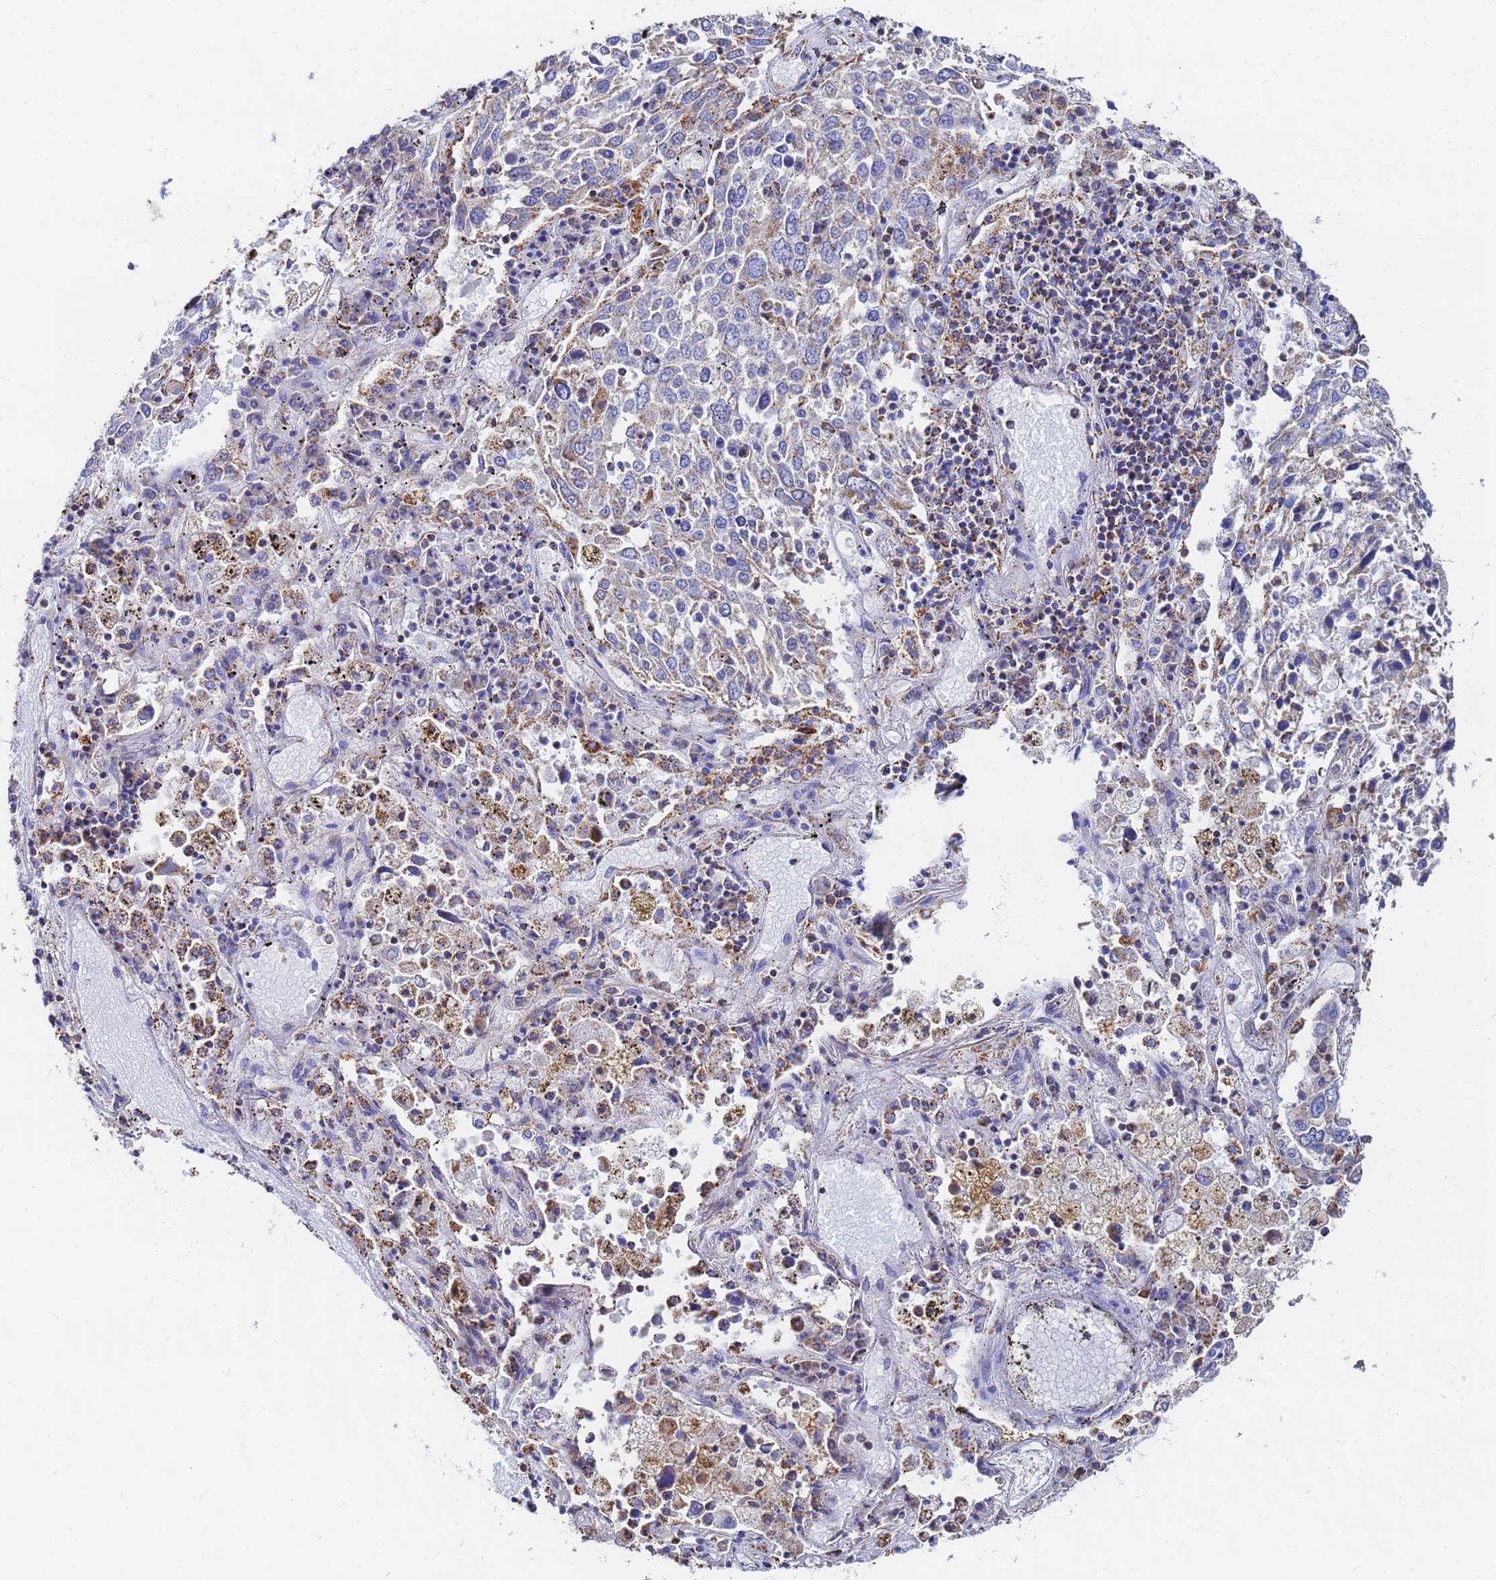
{"staining": {"intensity": "weak", "quantity": "25%-75%", "location": "cytoplasmic/membranous"}, "tissue": "lung cancer", "cell_type": "Tumor cells", "image_type": "cancer", "snomed": [{"axis": "morphology", "description": "Squamous cell carcinoma, NOS"}, {"axis": "topography", "description": "Lung"}], "caption": "Lung squamous cell carcinoma tissue exhibits weak cytoplasmic/membranous staining in about 25%-75% of tumor cells, visualized by immunohistochemistry.", "gene": "GLUD1", "patient": {"sex": "male", "age": 65}}